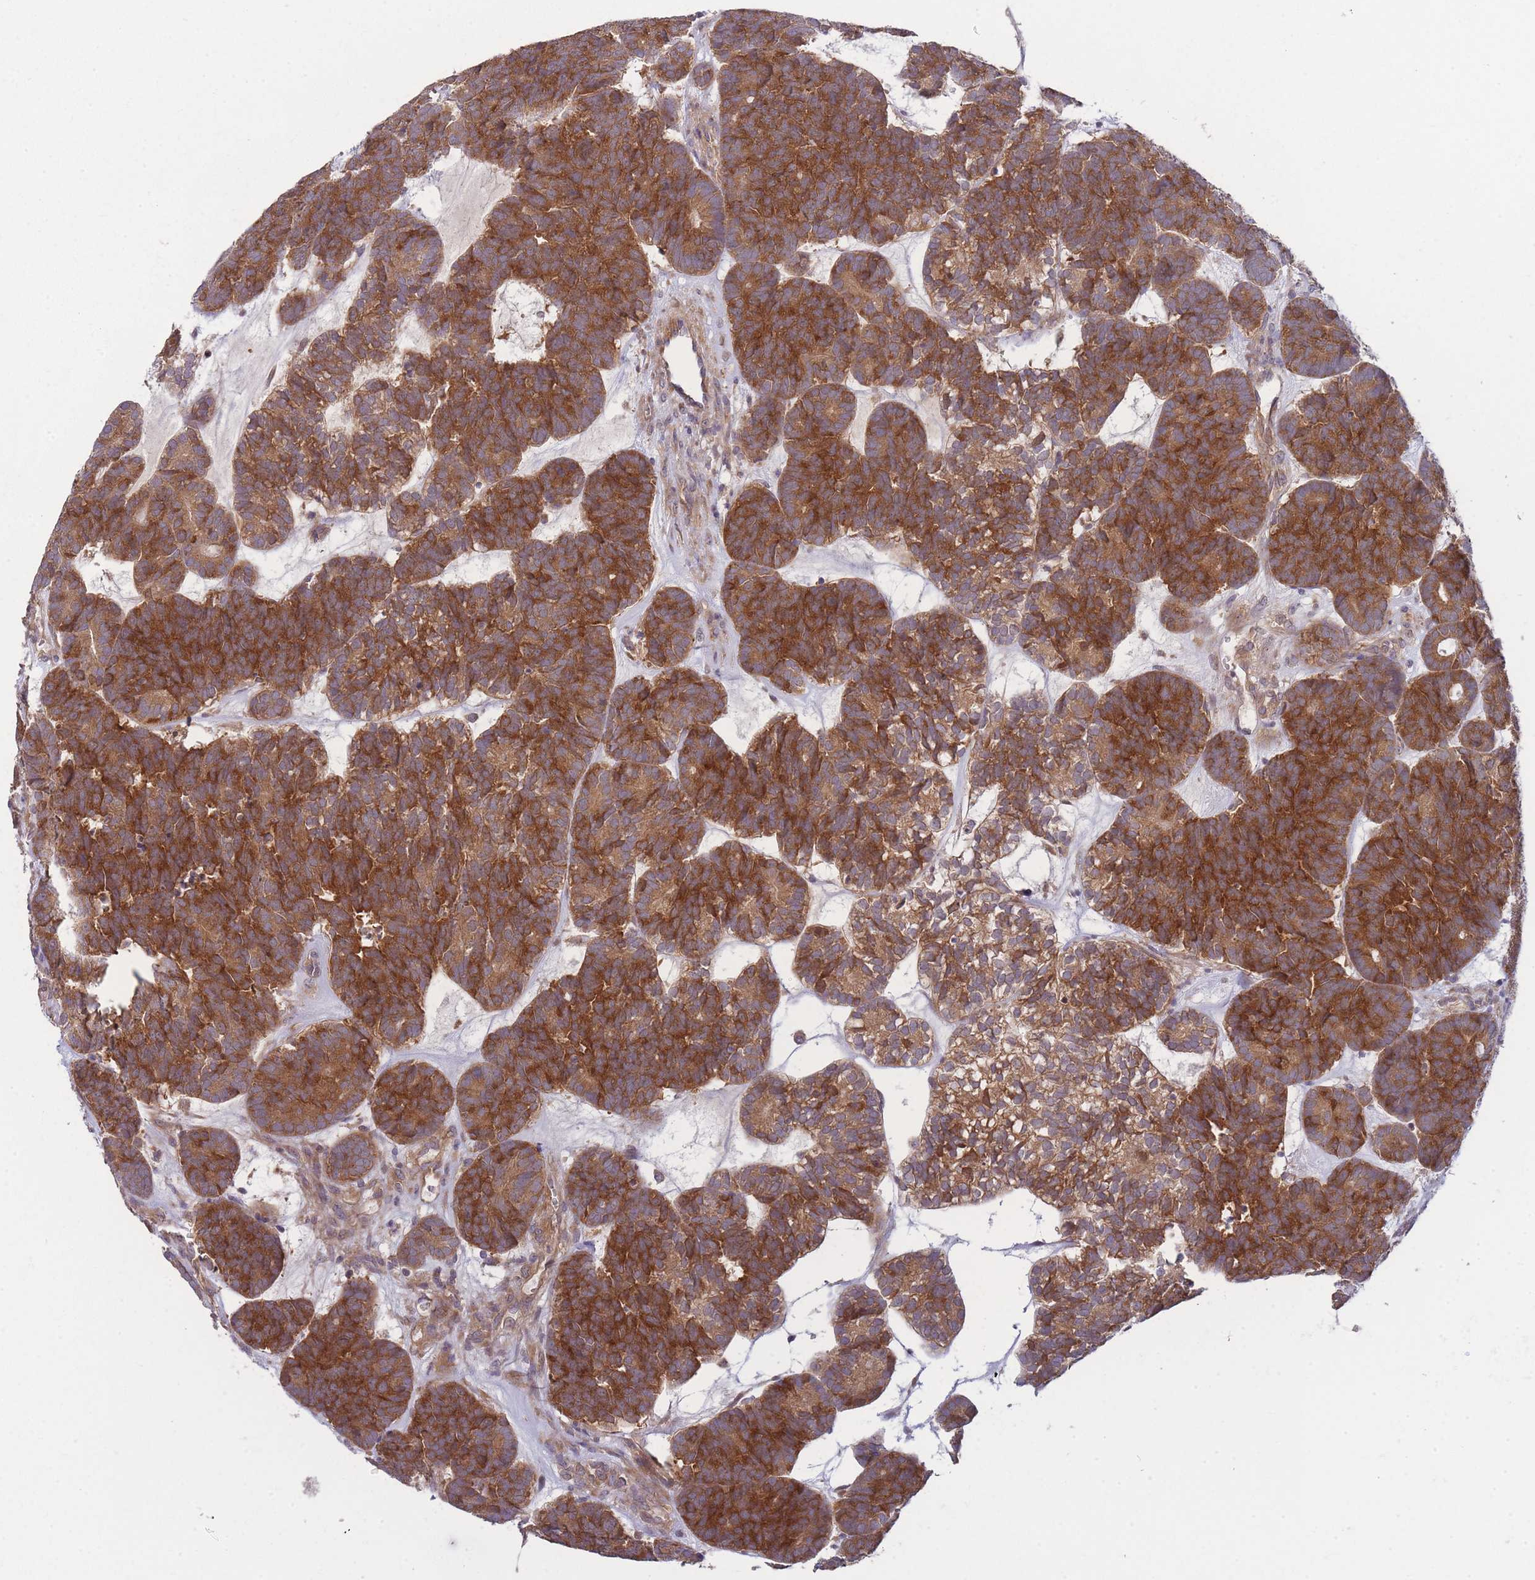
{"staining": {"intensity": "strong", "quantity": ">75%", "location": "cytoplasmic/membranous"}, "tissue": "head and neck cancer", "cell_type": "Tumor cells", "image_type": "cancer", "snomed": [{"axis": "morphology", "description": "Adenocarcinoma, NOS"}, {"axis": "topography", "description": "Head-Neck"}], "caption": "DAB immunohistochemical staining of human adenocarcinoma (head and neck) demonstrates strong cytoplasmic/membranous protein positivity in about >75% of tumor cells.", "gene": "PFDN6", "patient": {"sex": "female", "age": 81}}